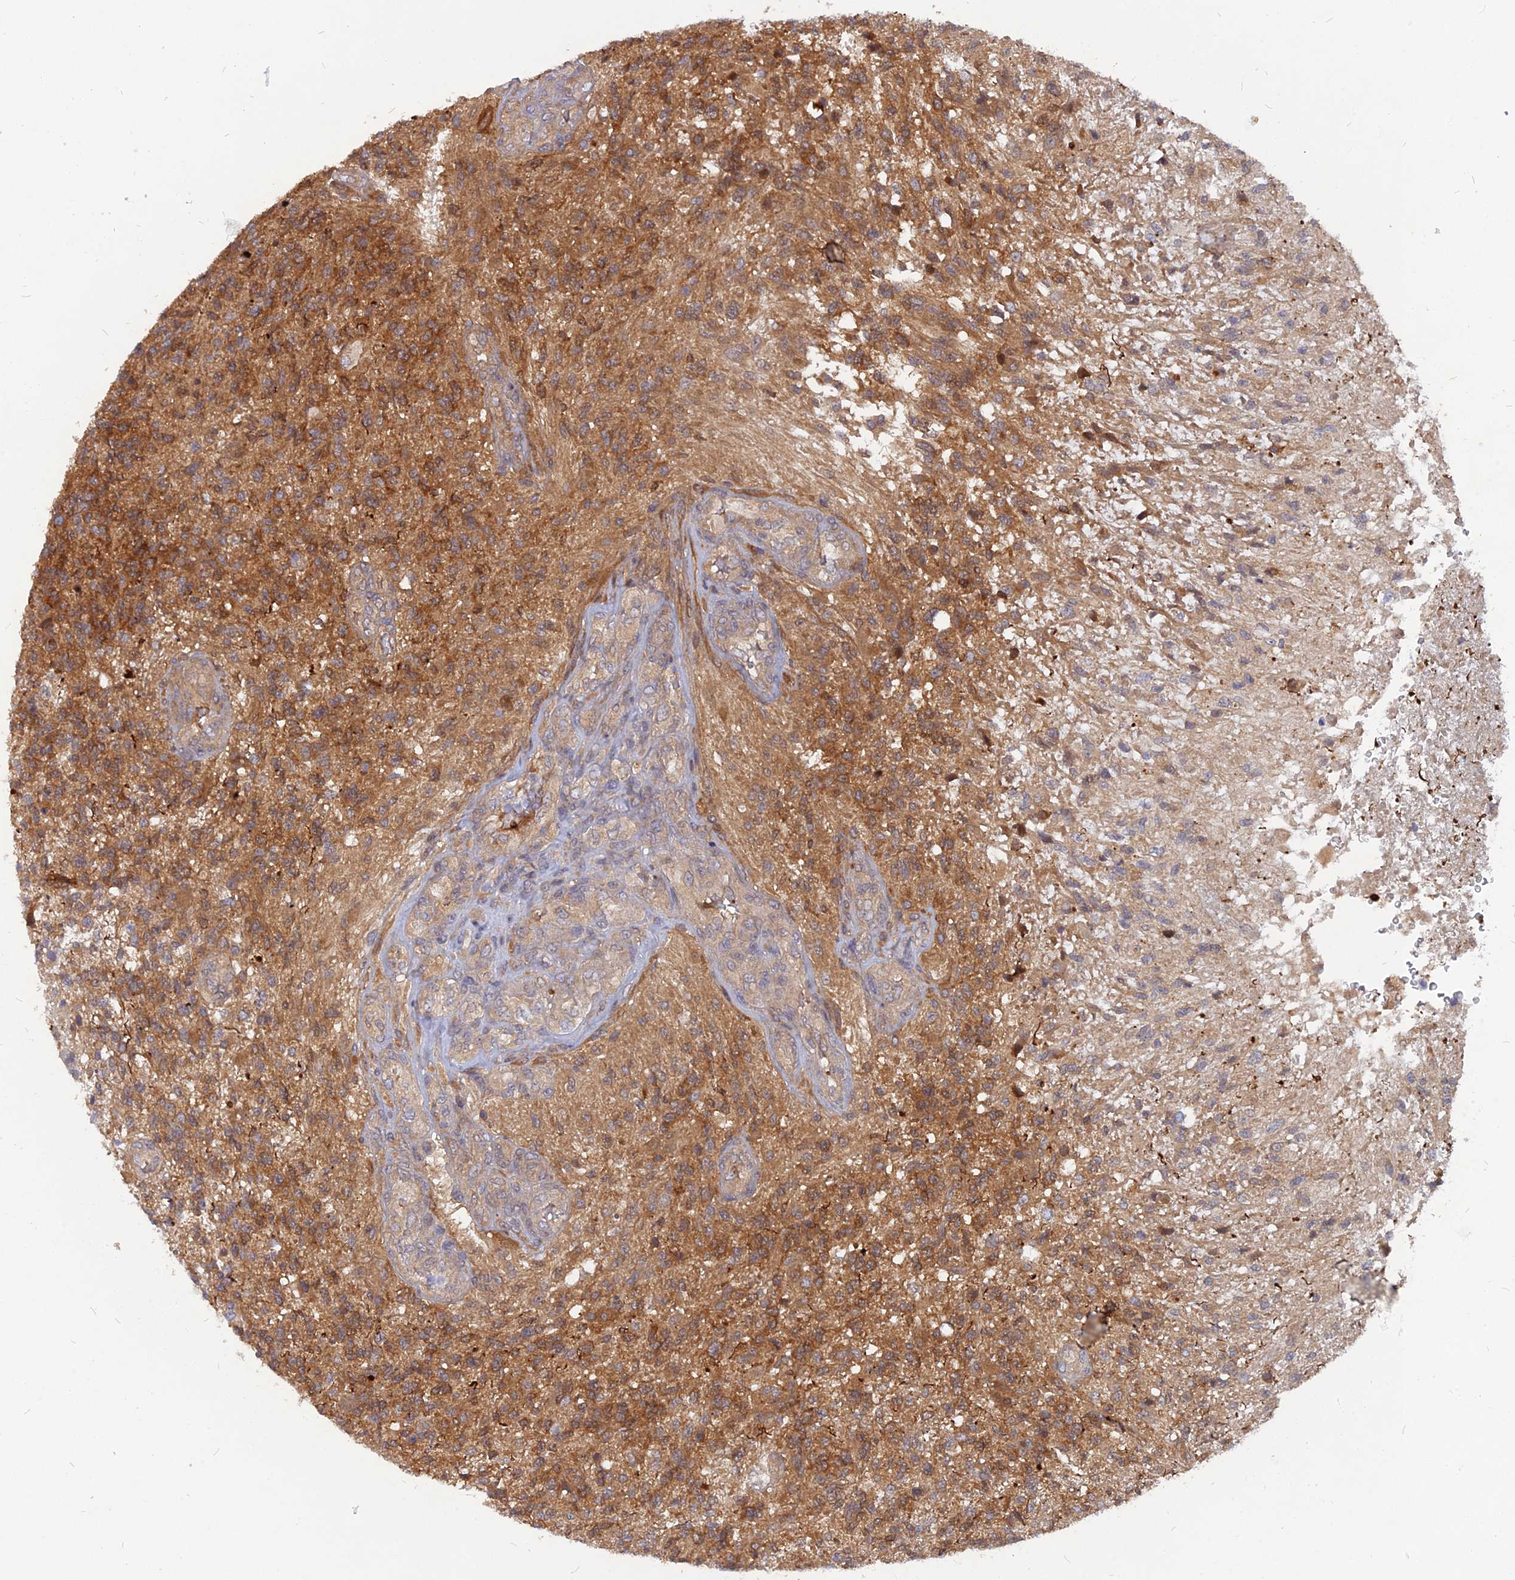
{"staining": {"intensity": "moderate", "quantity": ">75%", "location": "cytoplasmic/membranous"}, "tissue": "glioma", "cell_type": "Tumor cells", "image_type": "cancer", "snomed": [{"axis": "morphology", "description": "Glioma, malignant, High grade"}, {"axis": "topography", "description": "Brain"}], "caption": "Protein analysis of malignant glioma (high-grade) tissue demonstrates moderate cytoplasmic/membranous expression in approximately >75% of tumor cells.", "gene": "ARL2BP", "patient": {"sex": "male", "age": 56}}